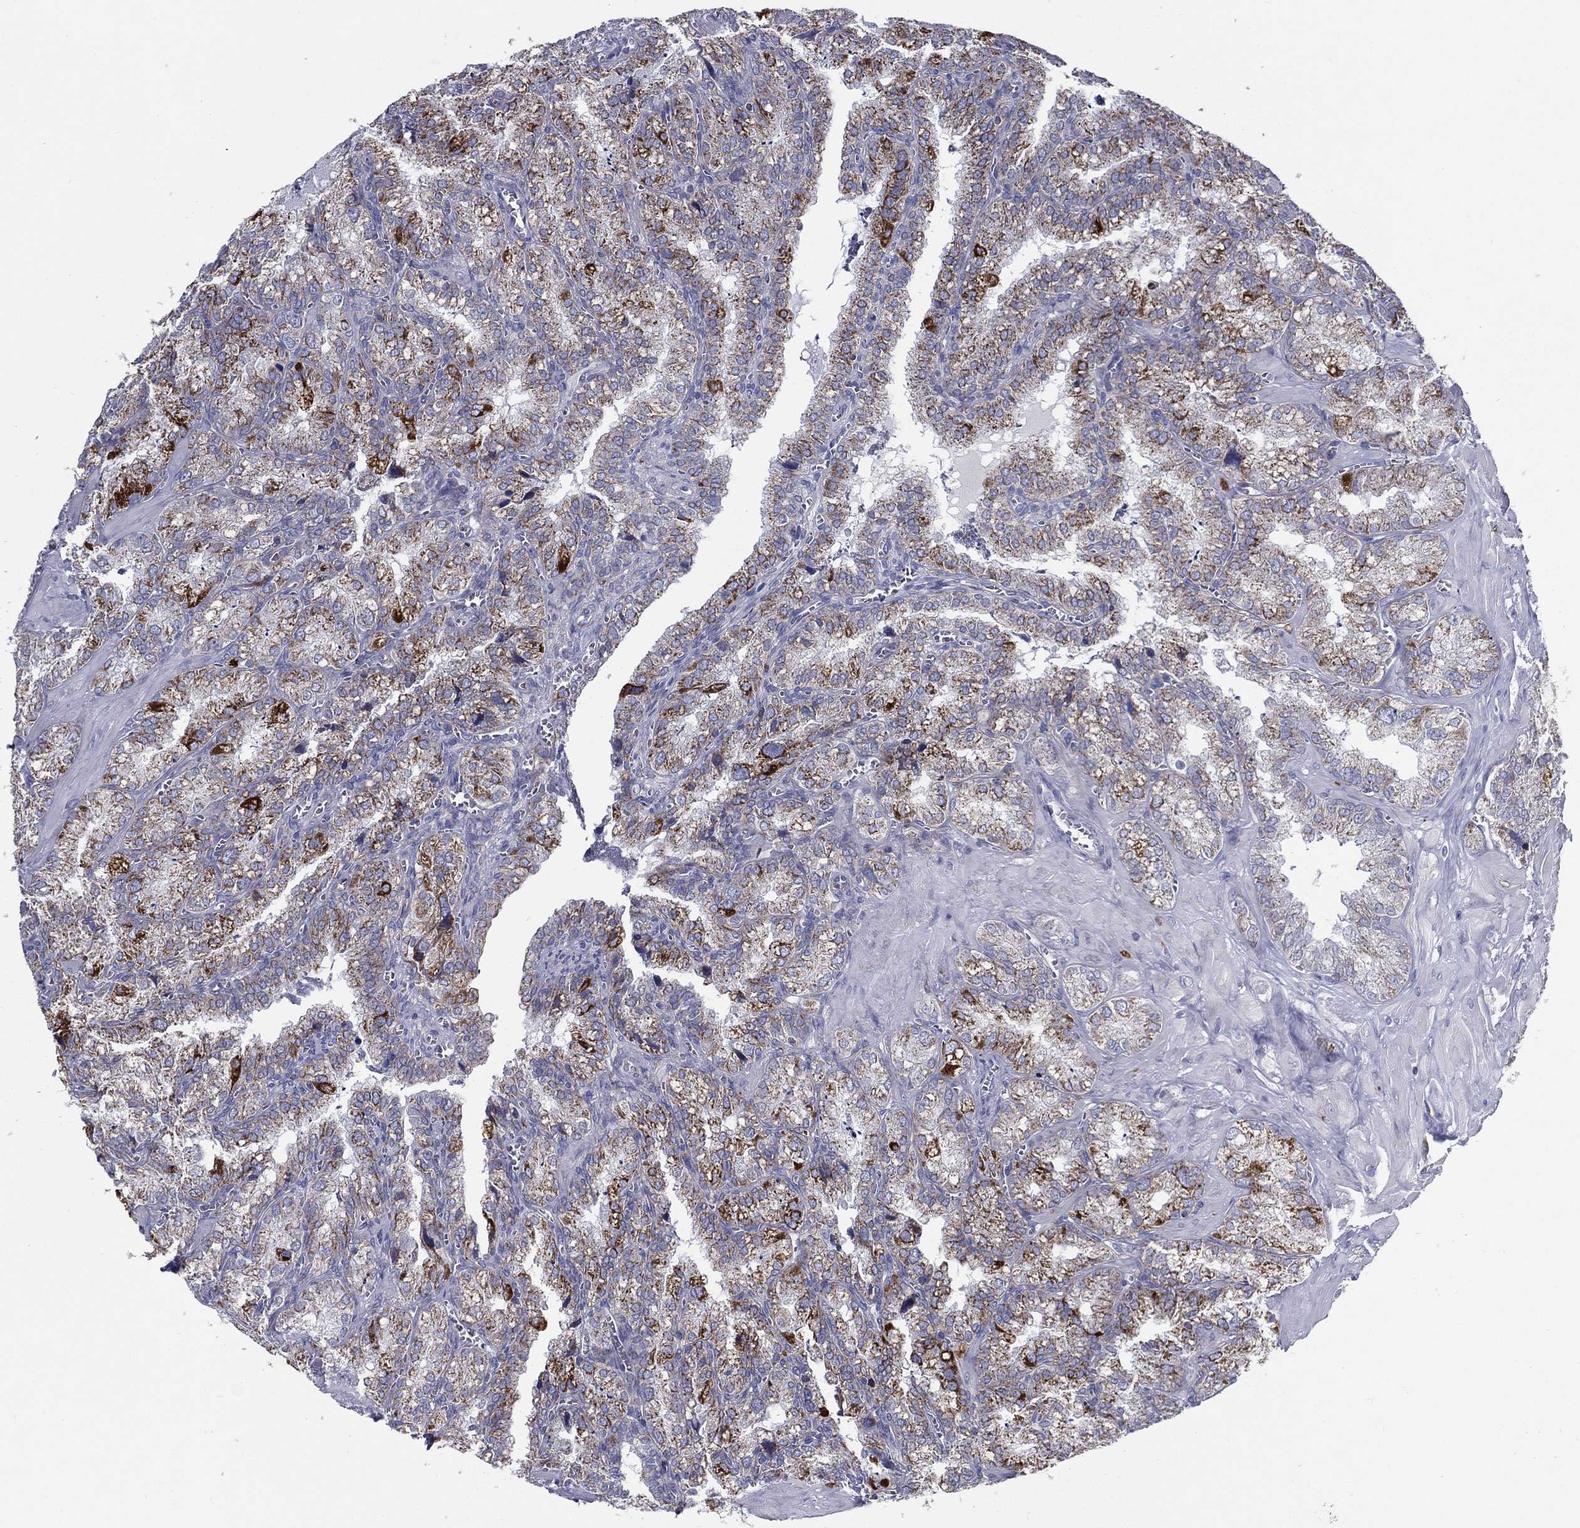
{"staining": {"intensity": "strong", "quantity": "<25%", "location": "cytoplasmic/membranous"}, "tissue": "seminal vesicle", "cell_type": "Glandular cells", "image_type": "normal", "snomed": [{"axis": "morphology", "description": "Normal tissue, NOS"}, {"axis": "topography", "description": "Seminal veicle"}], "caption": "Immunohistochemical staining of unremarkable human seminal vesicle demonstrates medium levels of strong cytoplasmic/membranous positivity in about <25% of glandular cells.", "gene": "SFXN1", "patient": {"sex": "male", "age": 57}}